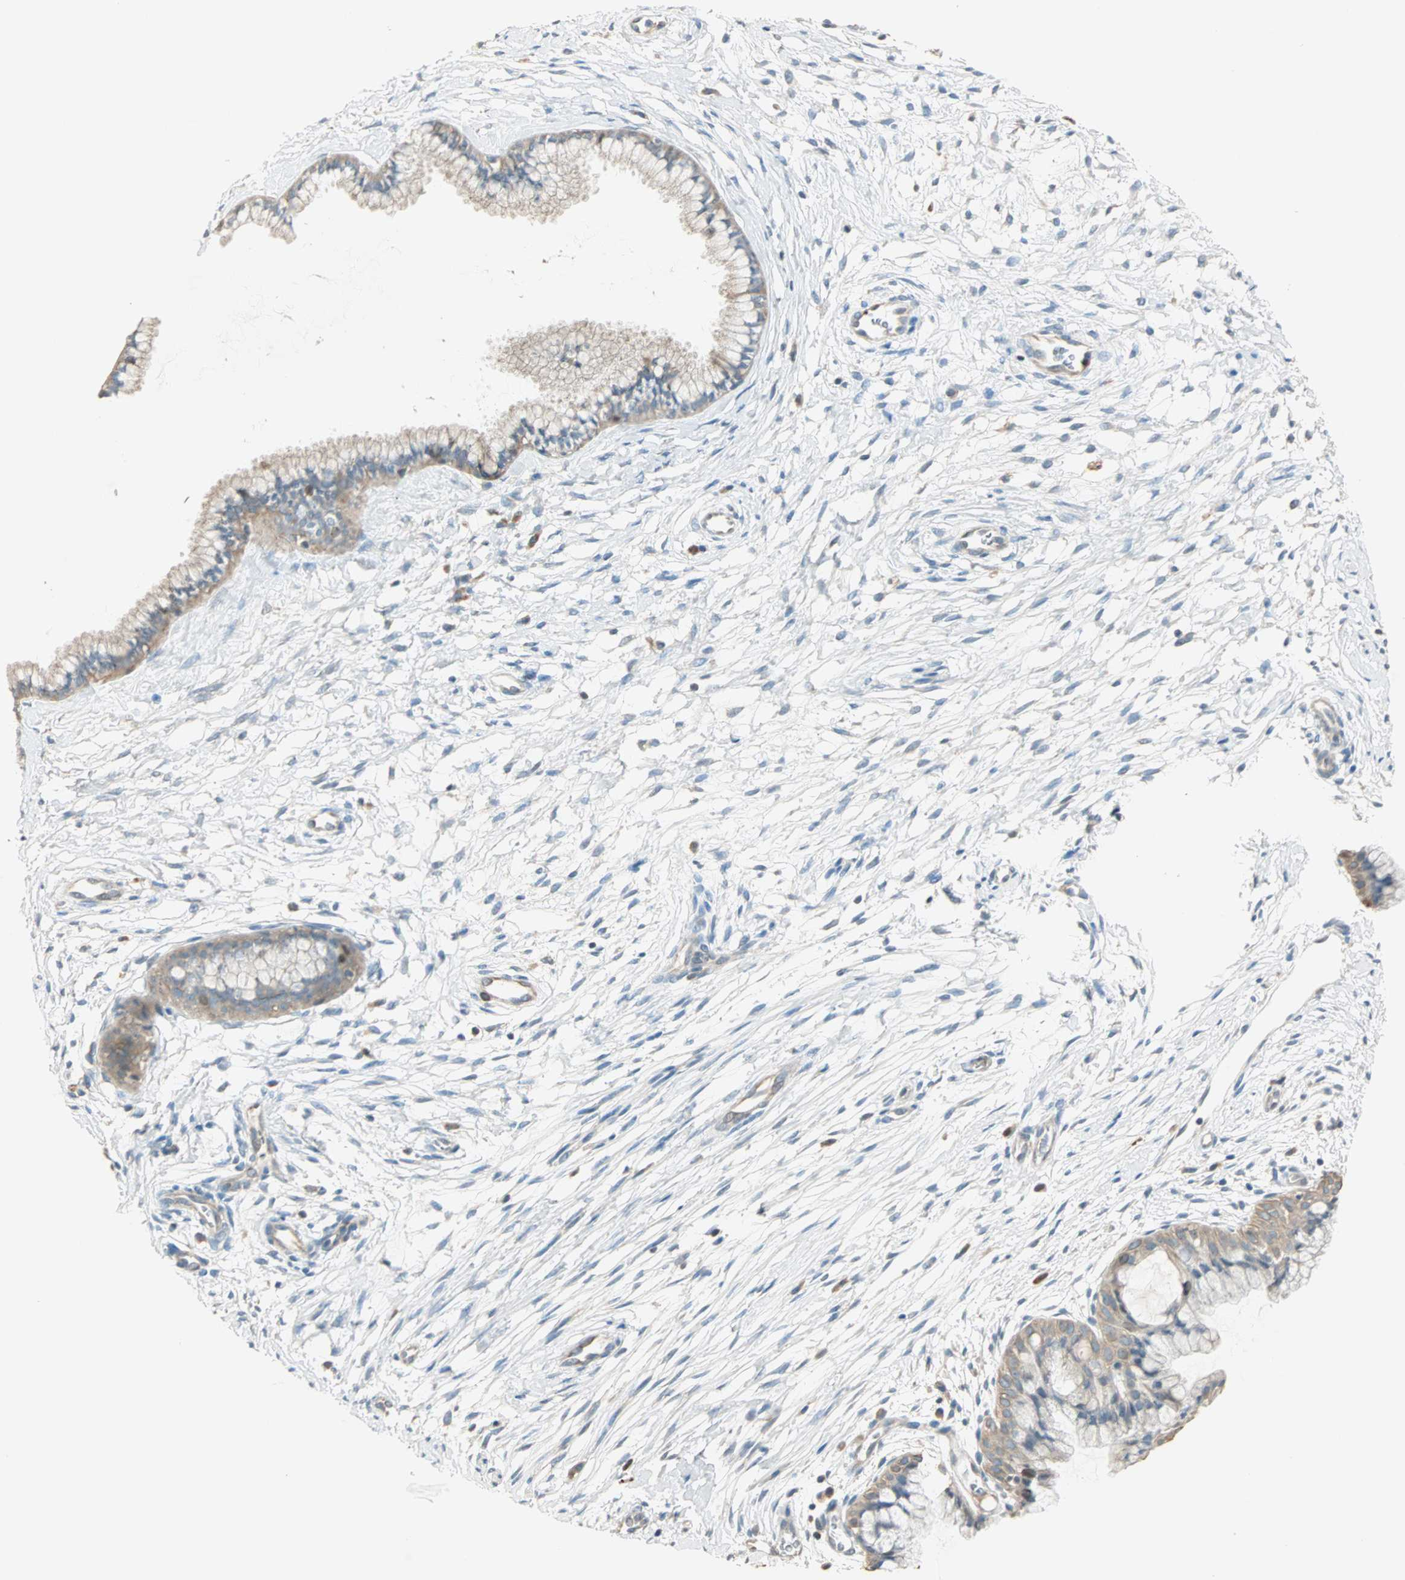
{"staining": {"intensity": "weak", "quantity": ">75%", "location": "cytoplasmic/membranous"}, "tissue": "cervix", "cell_type": "Glandular cells", "image_type": "normal", "snomed": [{"axis": "morphology", "description": "Normal tissue, NOS"}, {"axis": "topography", "description": "Cervix"}], "caption": "Immunohistochemistry (IHC) staining of benign cervix, which demonstrates low levels of weak cytoplasmic/membranous staining in approximately >75% of glandular cells indicating weak cytoplasmic/membranous protein positivity. The staining was performed using DAB (3,3'-diaminobenzidine) (brown) for protein detection and nuclei were counterstained in hematoxylin (blue).", "gene": "RAD18", "patient": {"sex": "female", "age": 39}}